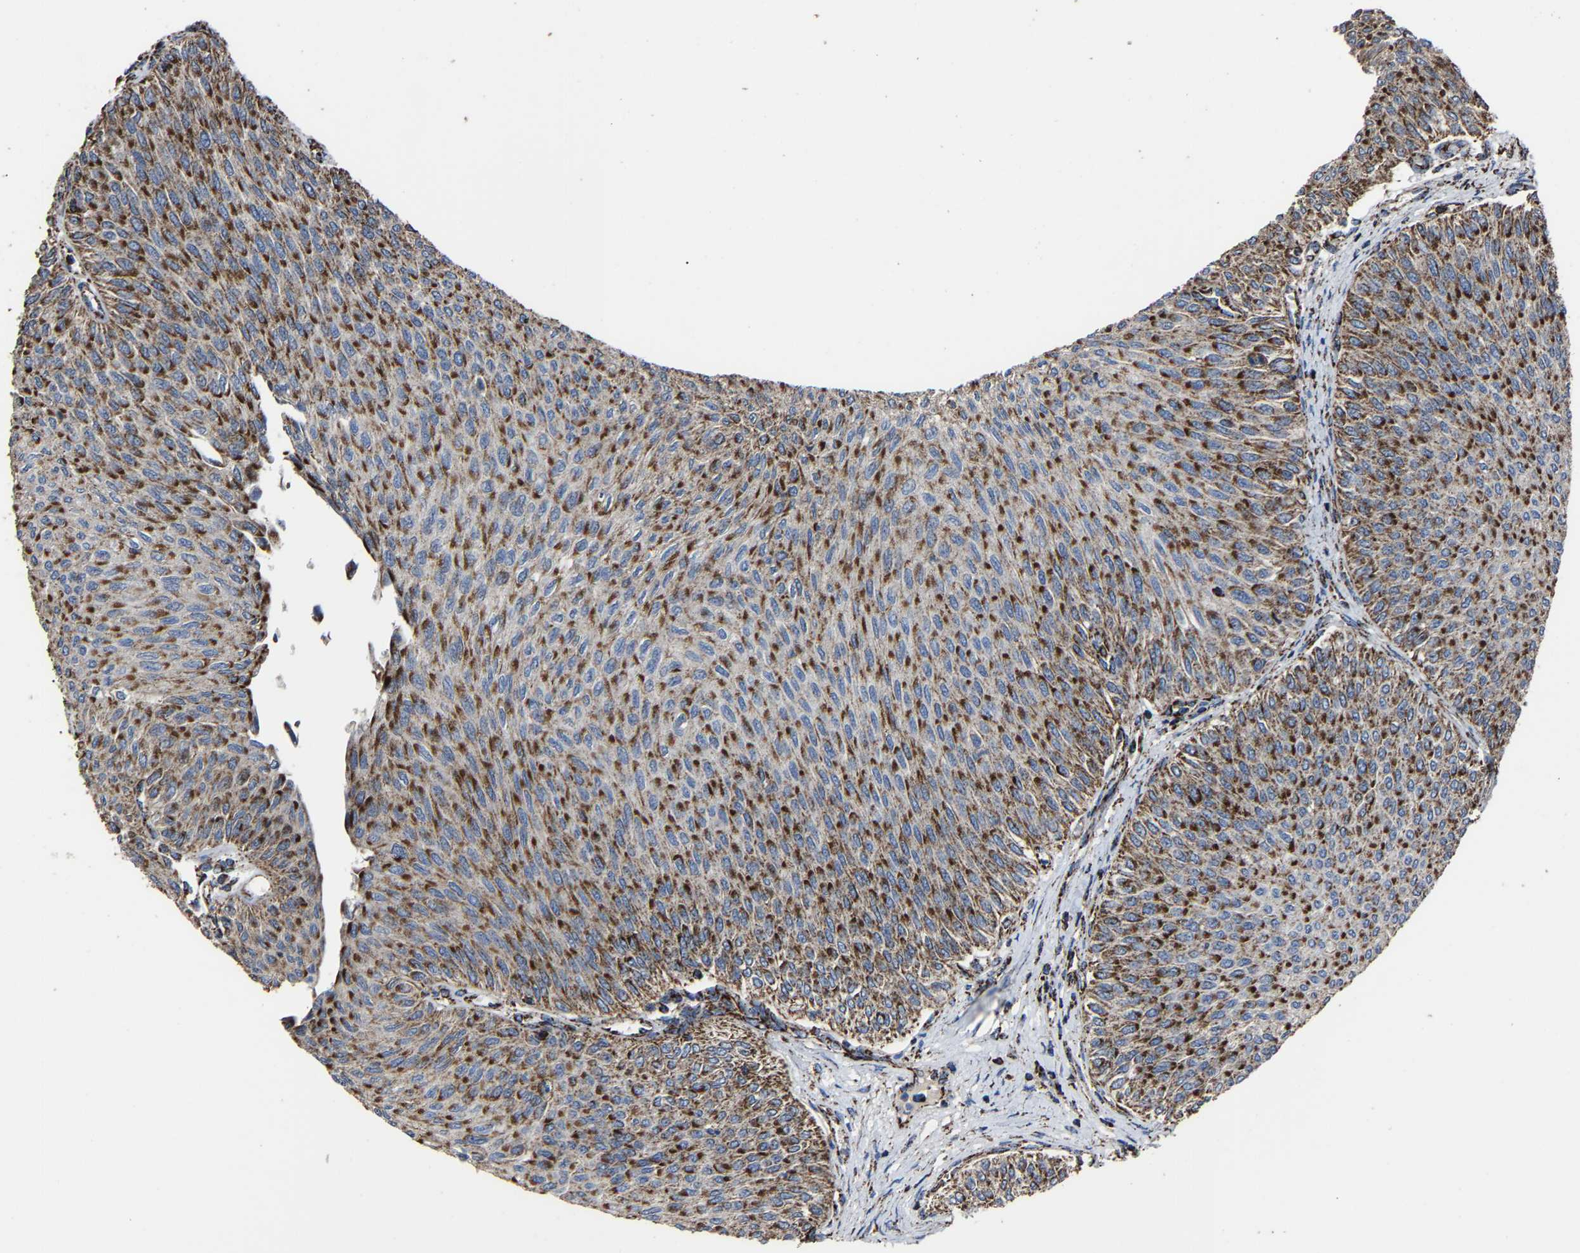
{"staining": {"intensity": "strong", "quantity": ">75%", "location": "cytoplasmic/membranous"}, "tissue": "urothelial cancer", "cell_type": "Tumor cells", "image_type": "cancer", "snomed": [{"axis": "morphology", "description": "Urothelial carcinoma, Low grade"}, {"axis": "topography", "description": "Urinary bladder"}], "caption": "Protein analysis of urothelial cancer tissue demonstrates strong cytoplasmic/membranous expression in about >75% of tumor cells. (Brightfield microscopy of DAB IHC at high magnification).", "gene": "NDUFV3", "patient": {"sex": "male", "age": 78}}